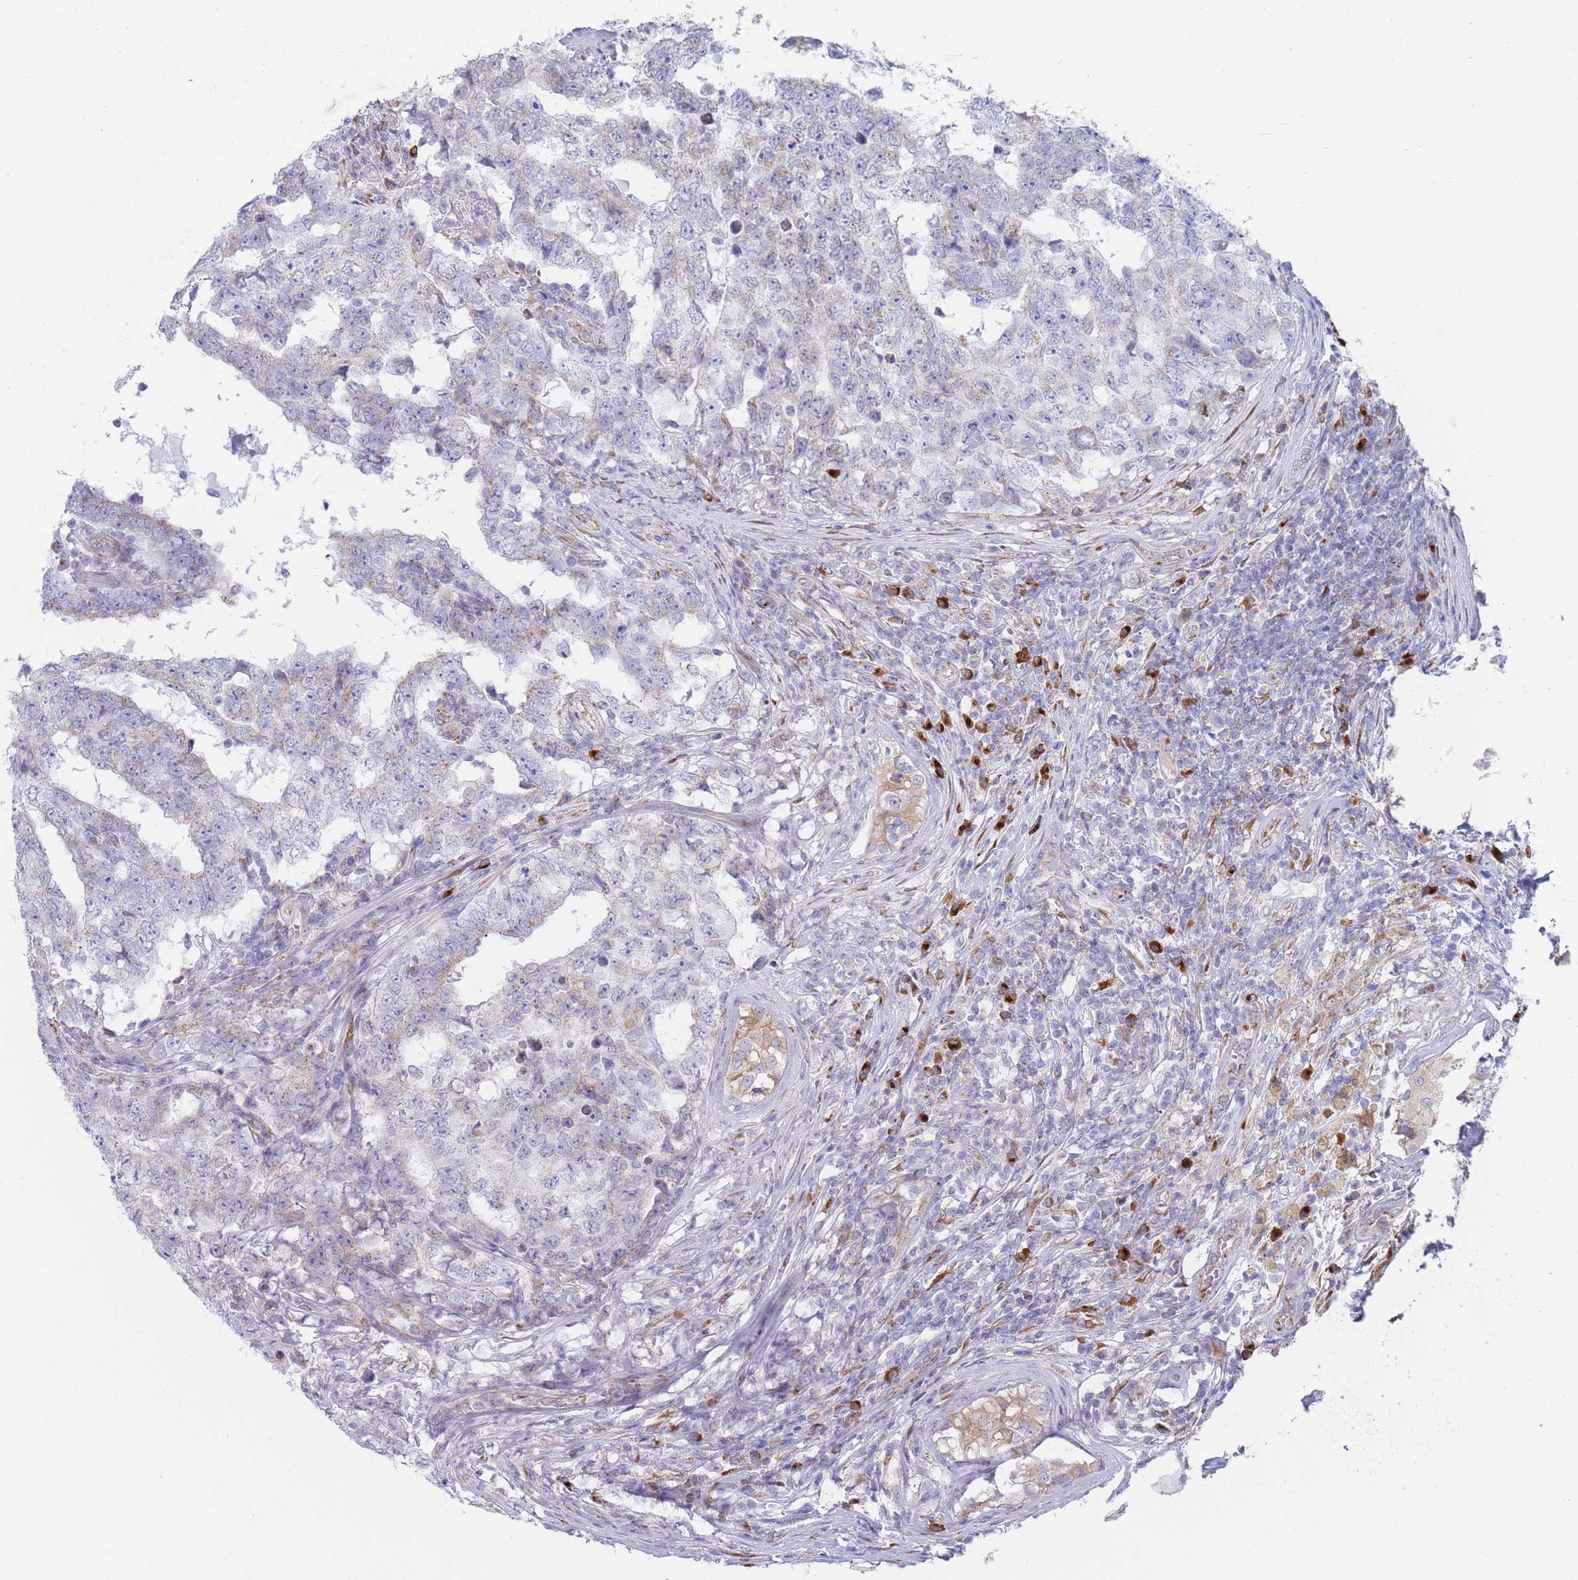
{"staining": {"intensity": "weak", "quantity": "<25%", "location": "cytoplasmic/membranous"}, "tissue": "testis cancer", "cell_type": "Tumor cells", "image_type": "cancer", "snomed": [{"axis": "morphology", "description": "Carcinoma, Embryonal, NOS"}, {"axis": "topography", "description": "Testis"}], "caption": "Immunohistochemical staining of testis cancer exhibits no significant staining in tumor cells.", "gene": "MRPL30", "patient": {"sex": "male", "age": 25}}